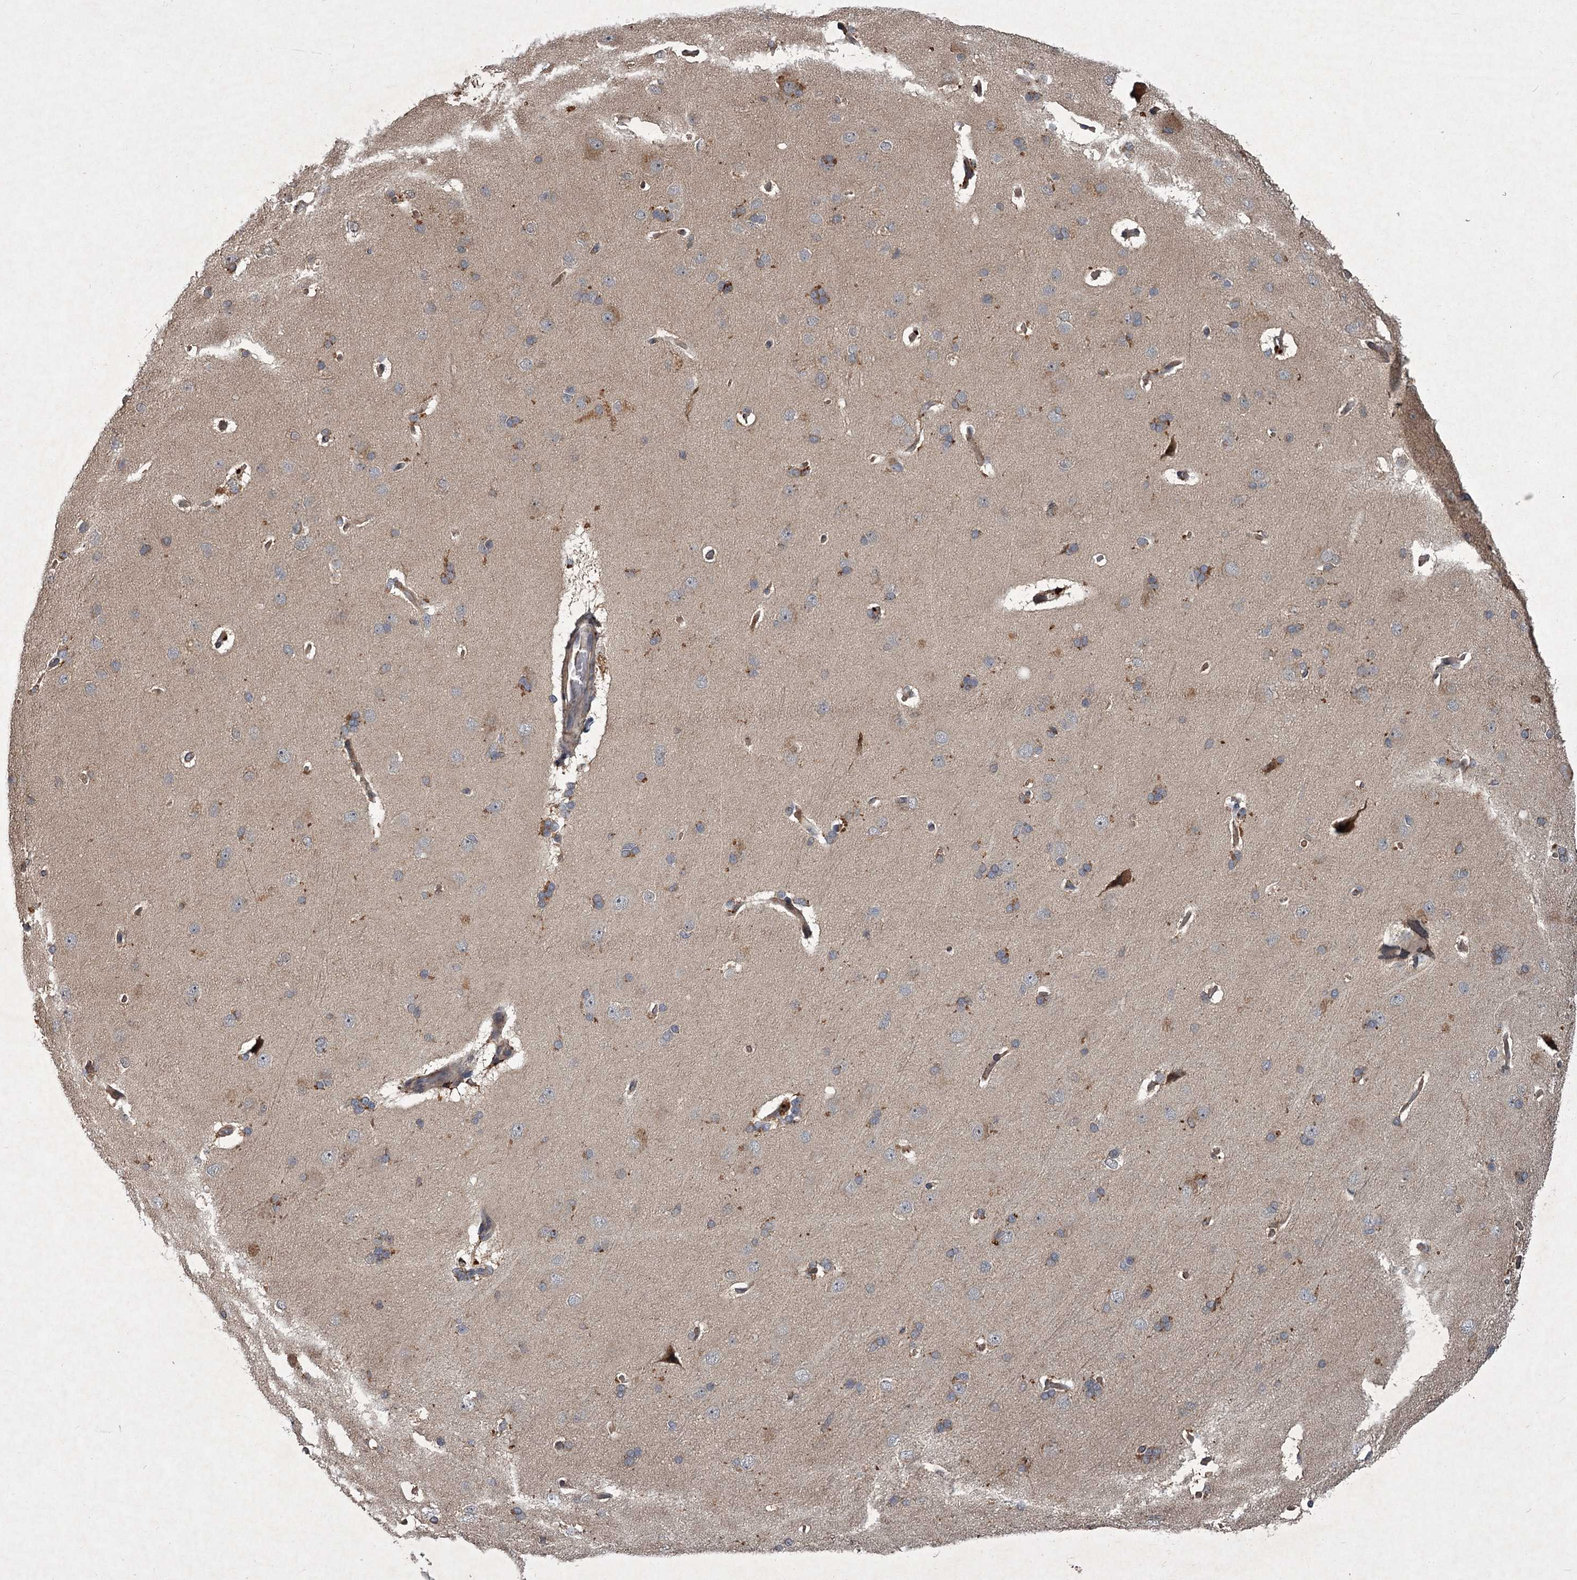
{"staining": {"intensity": "negative", "quantity": "none", "location": "none"}, "tissue": "cerebral cortex", "cell_type": "Endothelial cells", "image_type": "normal", "snomed": [{"axis": "morphology", "description": "Normal tissue, NOS"}, {"axis": "topography", "description": "Cerebral cortex"}], "caption": "The image demonstrates no staining of endothelial cells in benign cerebral cortex.", "gene": "UNC93B1", "patient": {"sex": "male", "age": 62}}